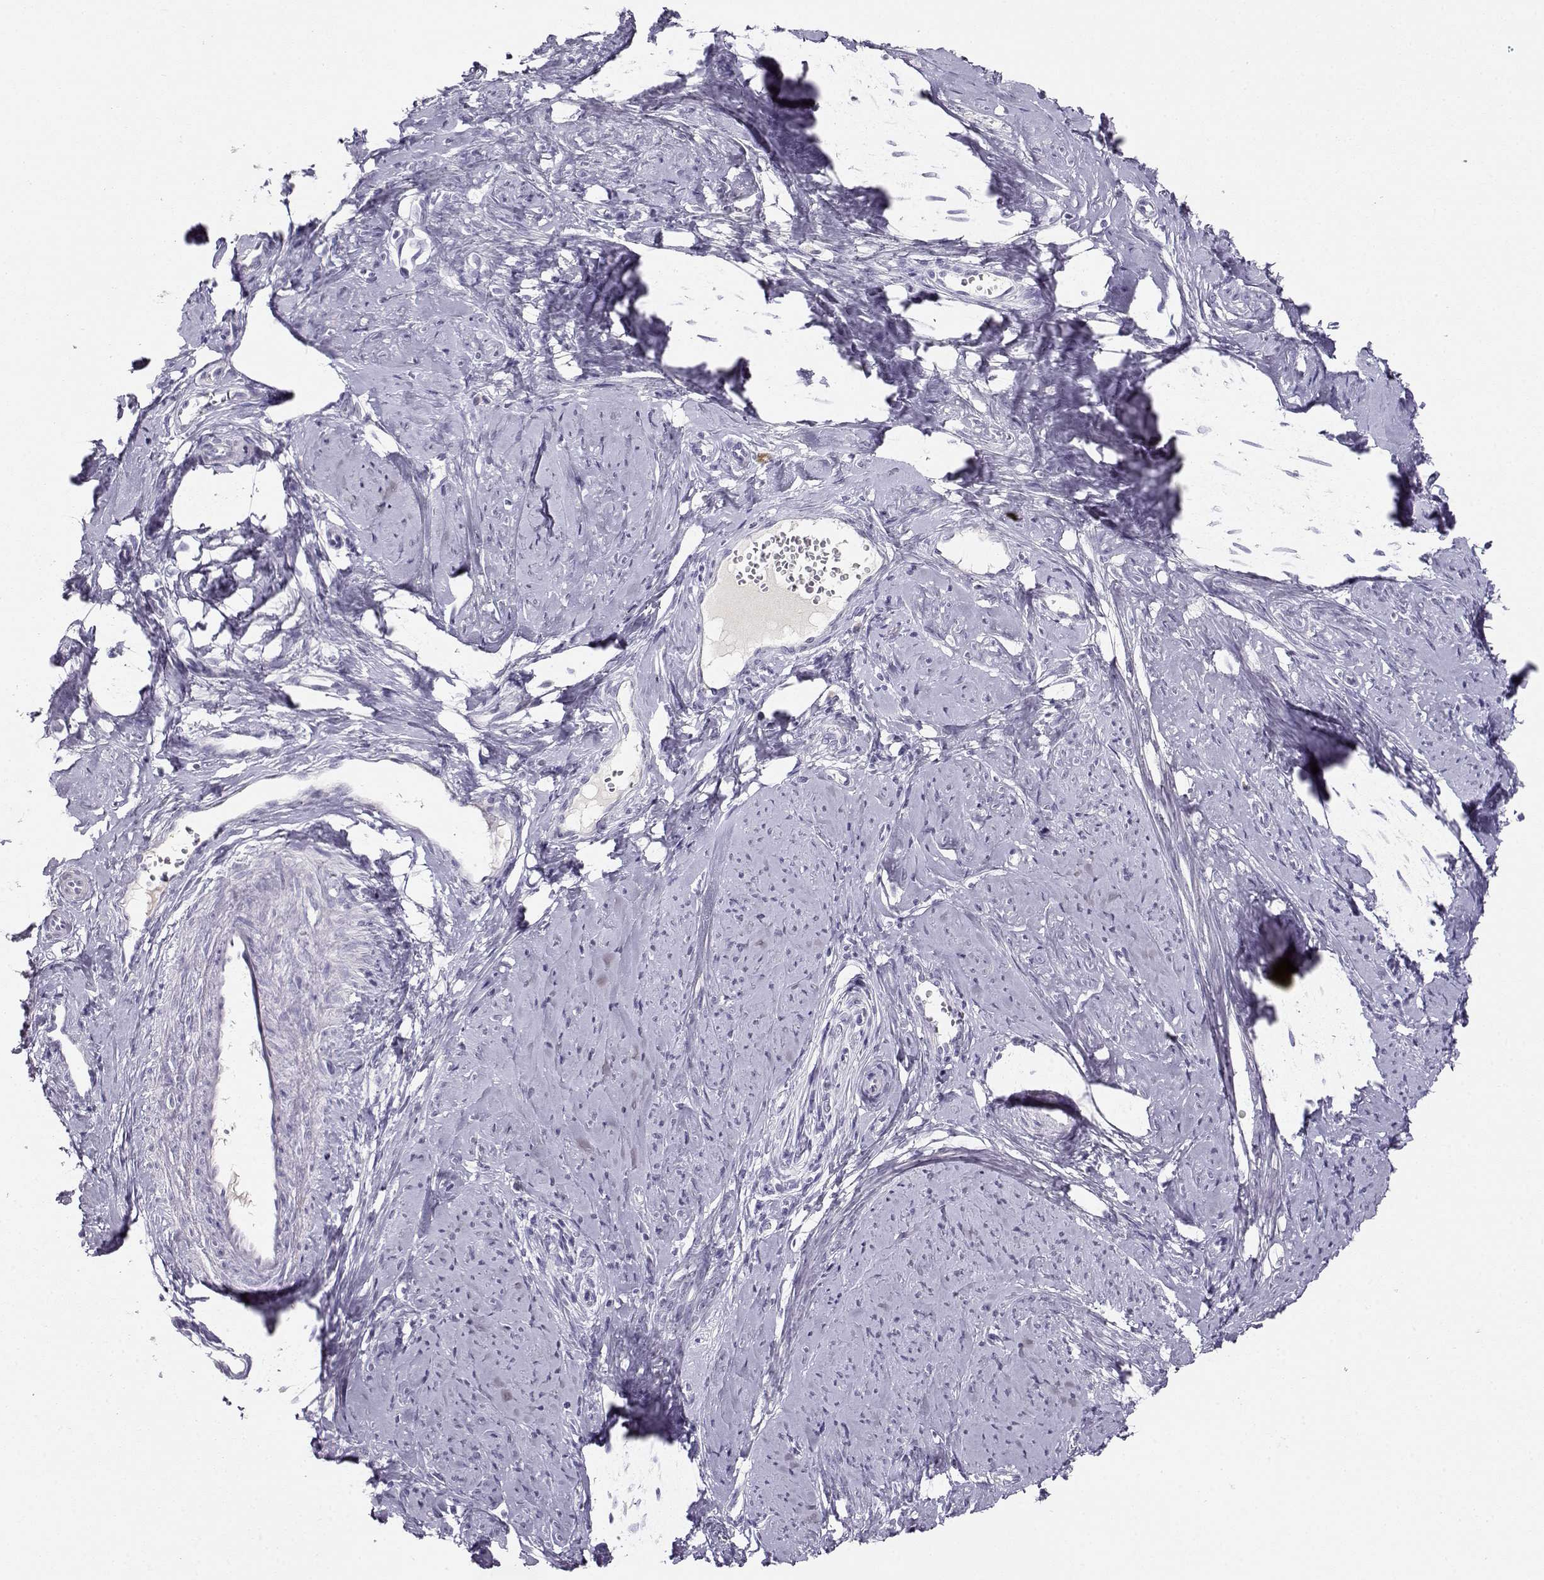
{"staining": {"intensity": "negative", "quantity": "none", "location": "none"}, "tissue": "smooth muscle", "cell_type": "Smooth muscle cells", "image_type": "normal", "snomed": [{"axis": "morphology", "description": "Normal tissue, NOS"}, {"axis": "topography", "description": "Smooth muscle"}], "caption": "Immunohistochemistry of normal smooth muscle displays no expression in smooth muscle cells. The staining is performed using DAB (3,3'-diaminobenzidine) brown chromogen with nuclei counter-stained in using hematoxylin.", "gene": "OPN5", "patient": {"sex": "female", "age": 48}}